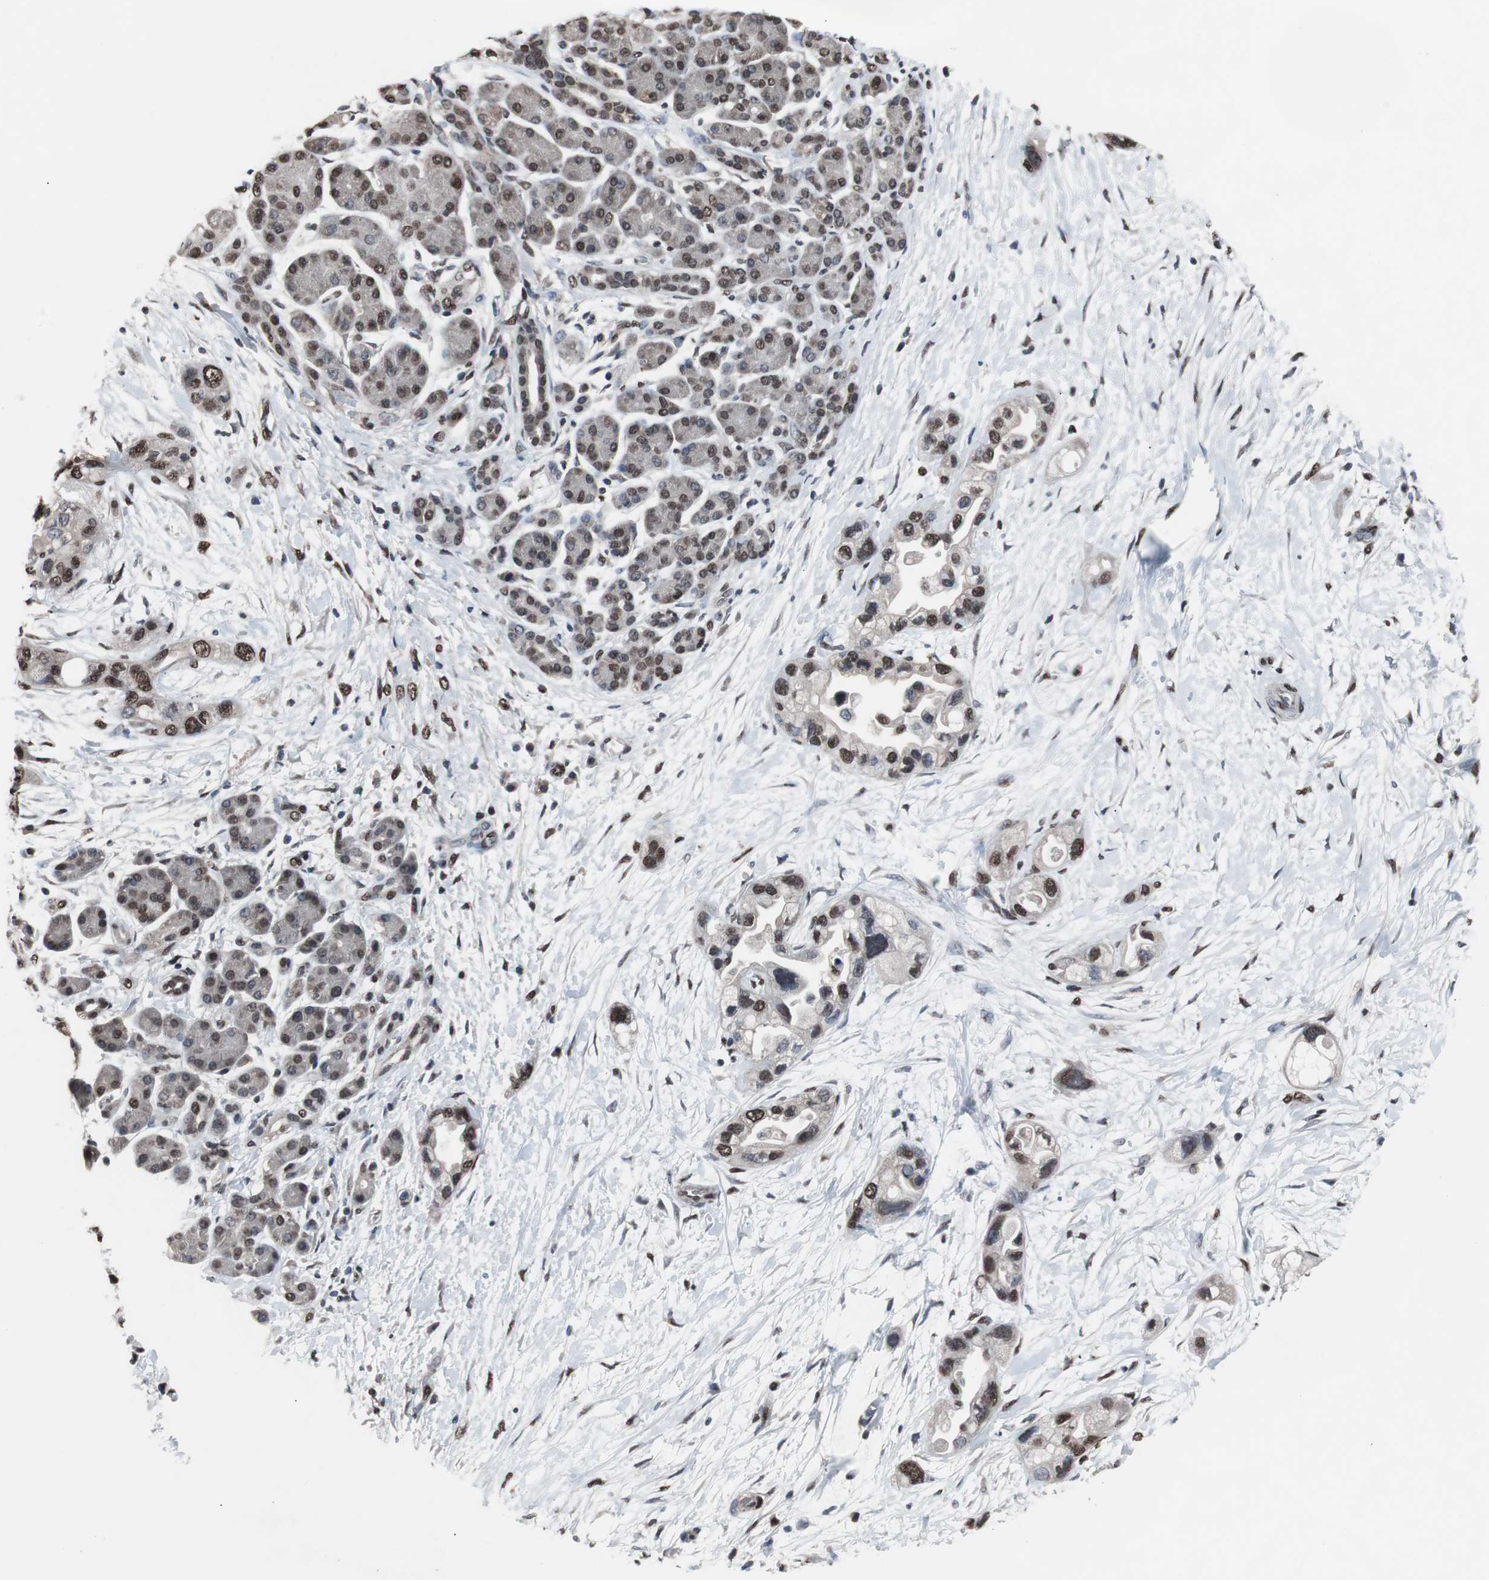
{"staining": {"intensity": "moderate", "quantity": ">75%", "location": "nuclear"}, "tissue": "pancreatic cancer", "cell_type": "Tumor cells", "image_type": "cancer", "snomed": [{"axis": "morphology", "description": "Adenocarcinoma, NOS"}, {"axis": "topography", "description": "Pancreas"}], "caption": "Immunohistochemistry image of neoplastic tissue: adenocarcinoma (pancreatic) stained using immunohistochemistry reveals medium levels of moderate protein expression localized specifically in the nuclear of tumor cells, appearing as a nuclear brown color.", "gene": "MED27", "patient": {"sex": "female", "age": 77}}